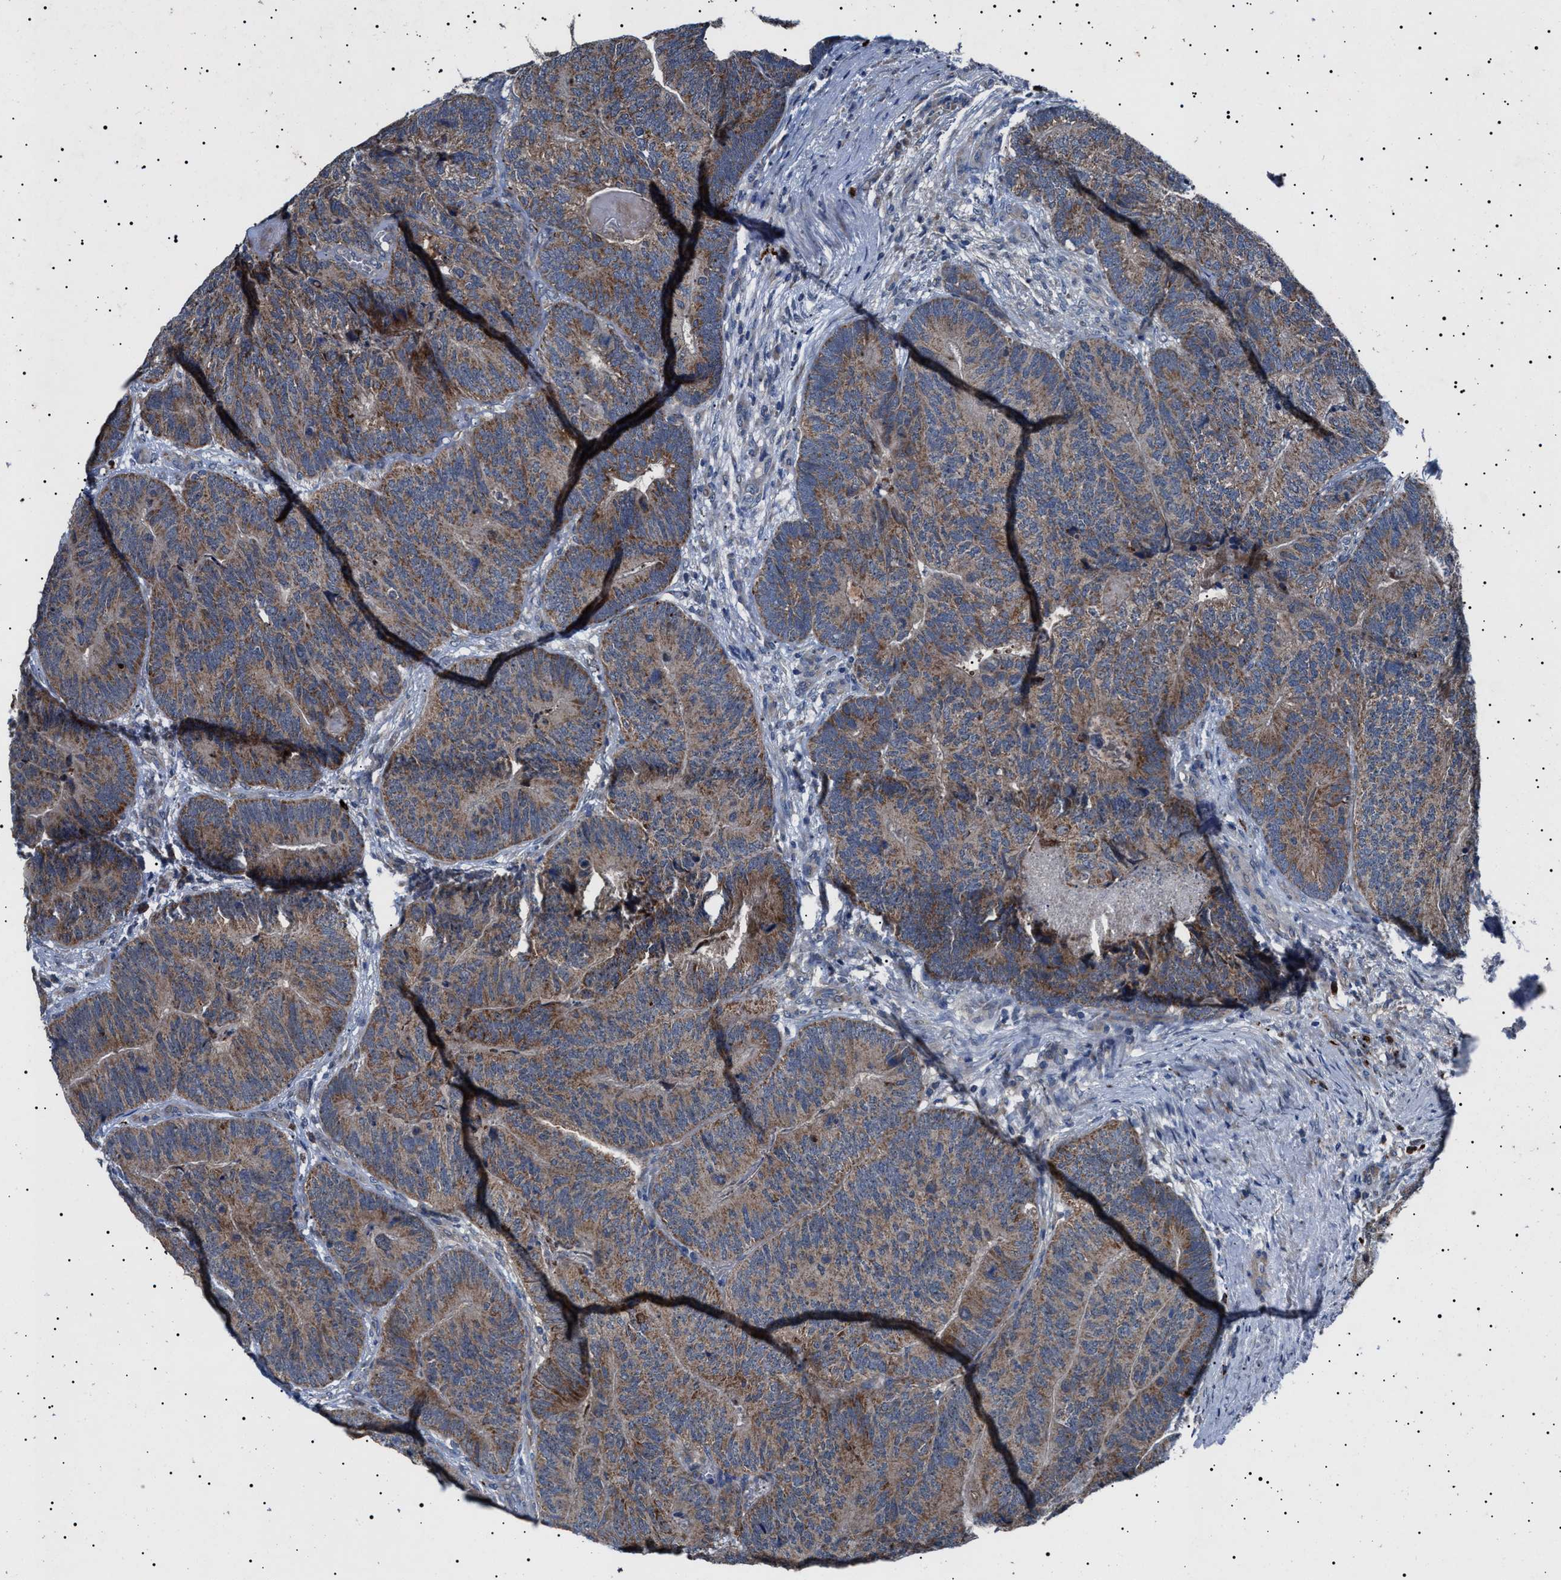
{"staining": {"intensity": "moderate", "quantity": ">75%", "location": "cytoplasmic/membranous"}, "tissue": "colorectal cancer", "cell_type": "Tumor cells", "image_type": "cancer", "snomed": [{"axis": "morphology", "description": "Adenocarcinoma, NOS"}, {"axis": "topography", "description": "Colon"}], "caption": "The micrograph shows a brown stain indicating the presence of a protein in the cytoplasmic/membranous of tumor cells in colorectal cancer (adenocarcinoma).", "gene": "PTRH1", "patient": {"sex": "female", "age": 67}}